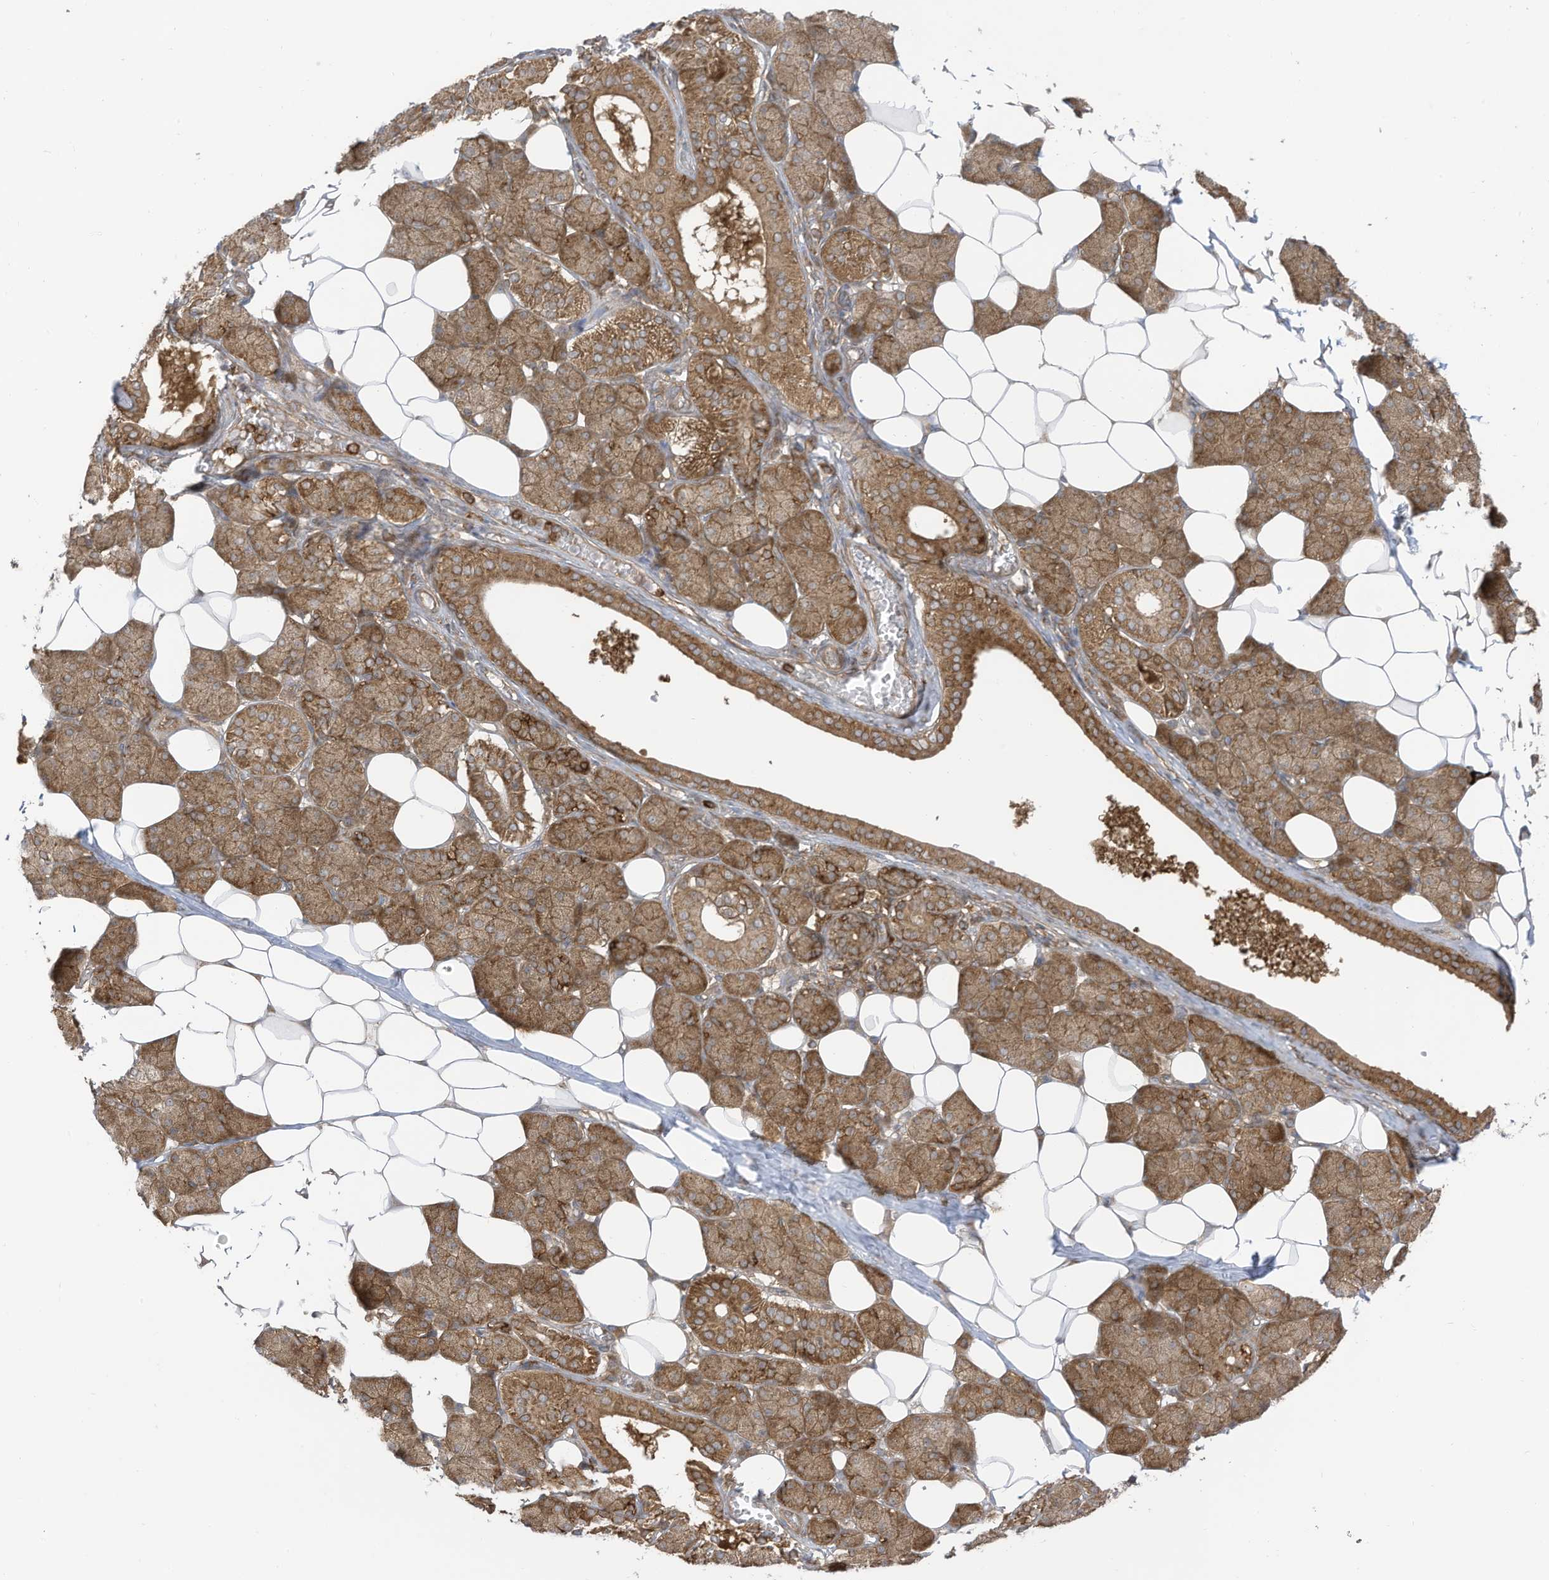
{"staining": {"intensity": "moderate", "quantity": ">75%", "location": "cytoplasmic/membranous"}, "tissue": "salivary gland", "cell_type": "Glandular cells", "image_type": "normal", "snomed": [{"axis": "morphology", "description": "Normal tissue, NOS"}, {"axis": "topography", "description": "Salivary gland"}], "caption": "Immunohistochemistry staining of benign salivary gland, which exhibits medium levels of moderate cytoplasmic/membranous staining in about >75% of glandular cells indicating moderate cytoplasmic/membranous protein positivity. The staining was performed using DAB (brown) for protein detection and nuclei were counterstained in hematoxylin (blue).", "gene": "REPS1", "patient": {"sex": "female", "age": 33}}